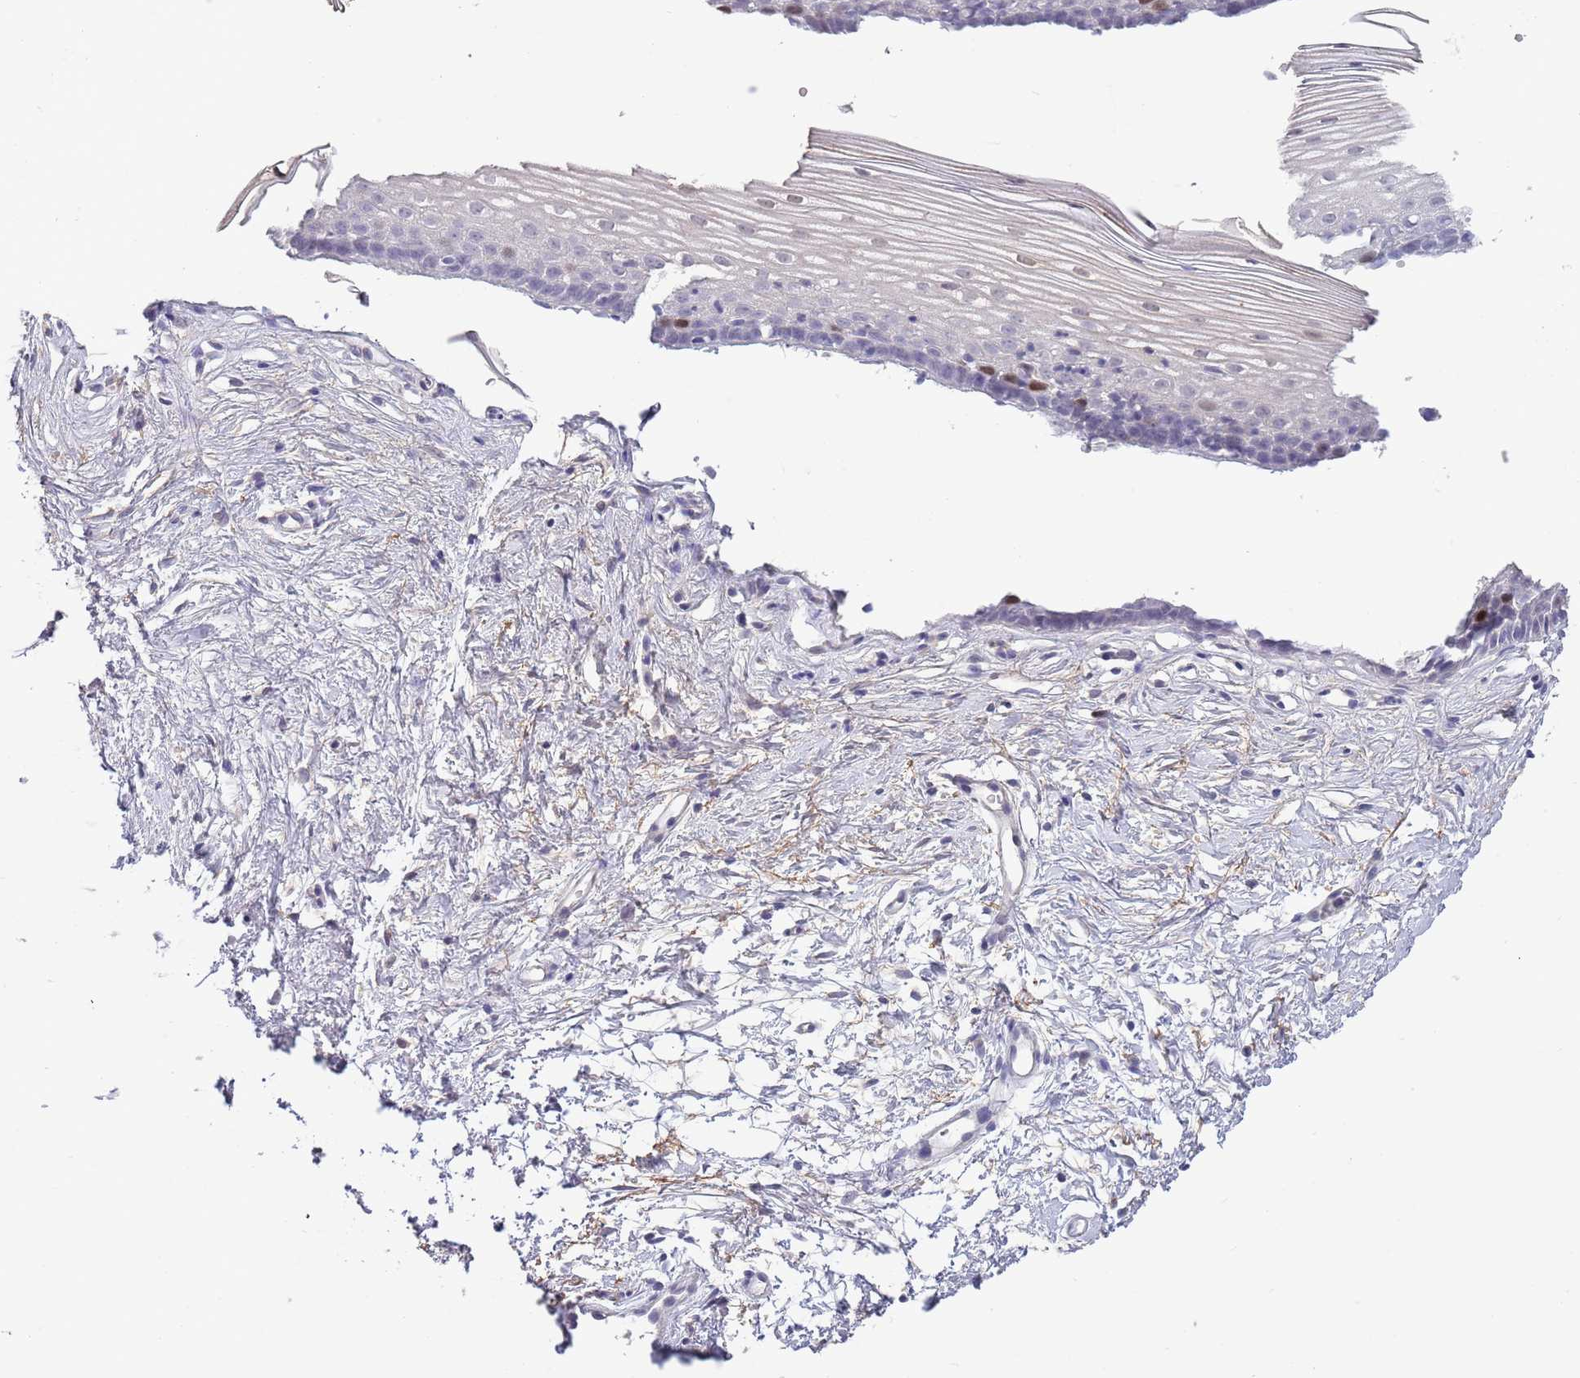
{"staining": {"intensity": "weak", "quantity": "<25%", "location": "cytoplasmic/membranous"}, "tissue": "cervix", "cell_type": "Glandular cells", "image_type": "normal", "snomed": [{"axis": "morphology", "description": "Normal tissue, NOS"}, {"axis": "topography", "description": "Cervix"}], "caption": "Immunohistochemistry histopathology image of unremarkable cervix: cervix stained with DAB demonstrates no significant protein expression in glandular cells. (DAB (3,3'-diaminobenzidine) IHC with hematoxylin counter stain).", "gene": "PIMREG", "patient": {"sex": "female", "age": 40}}